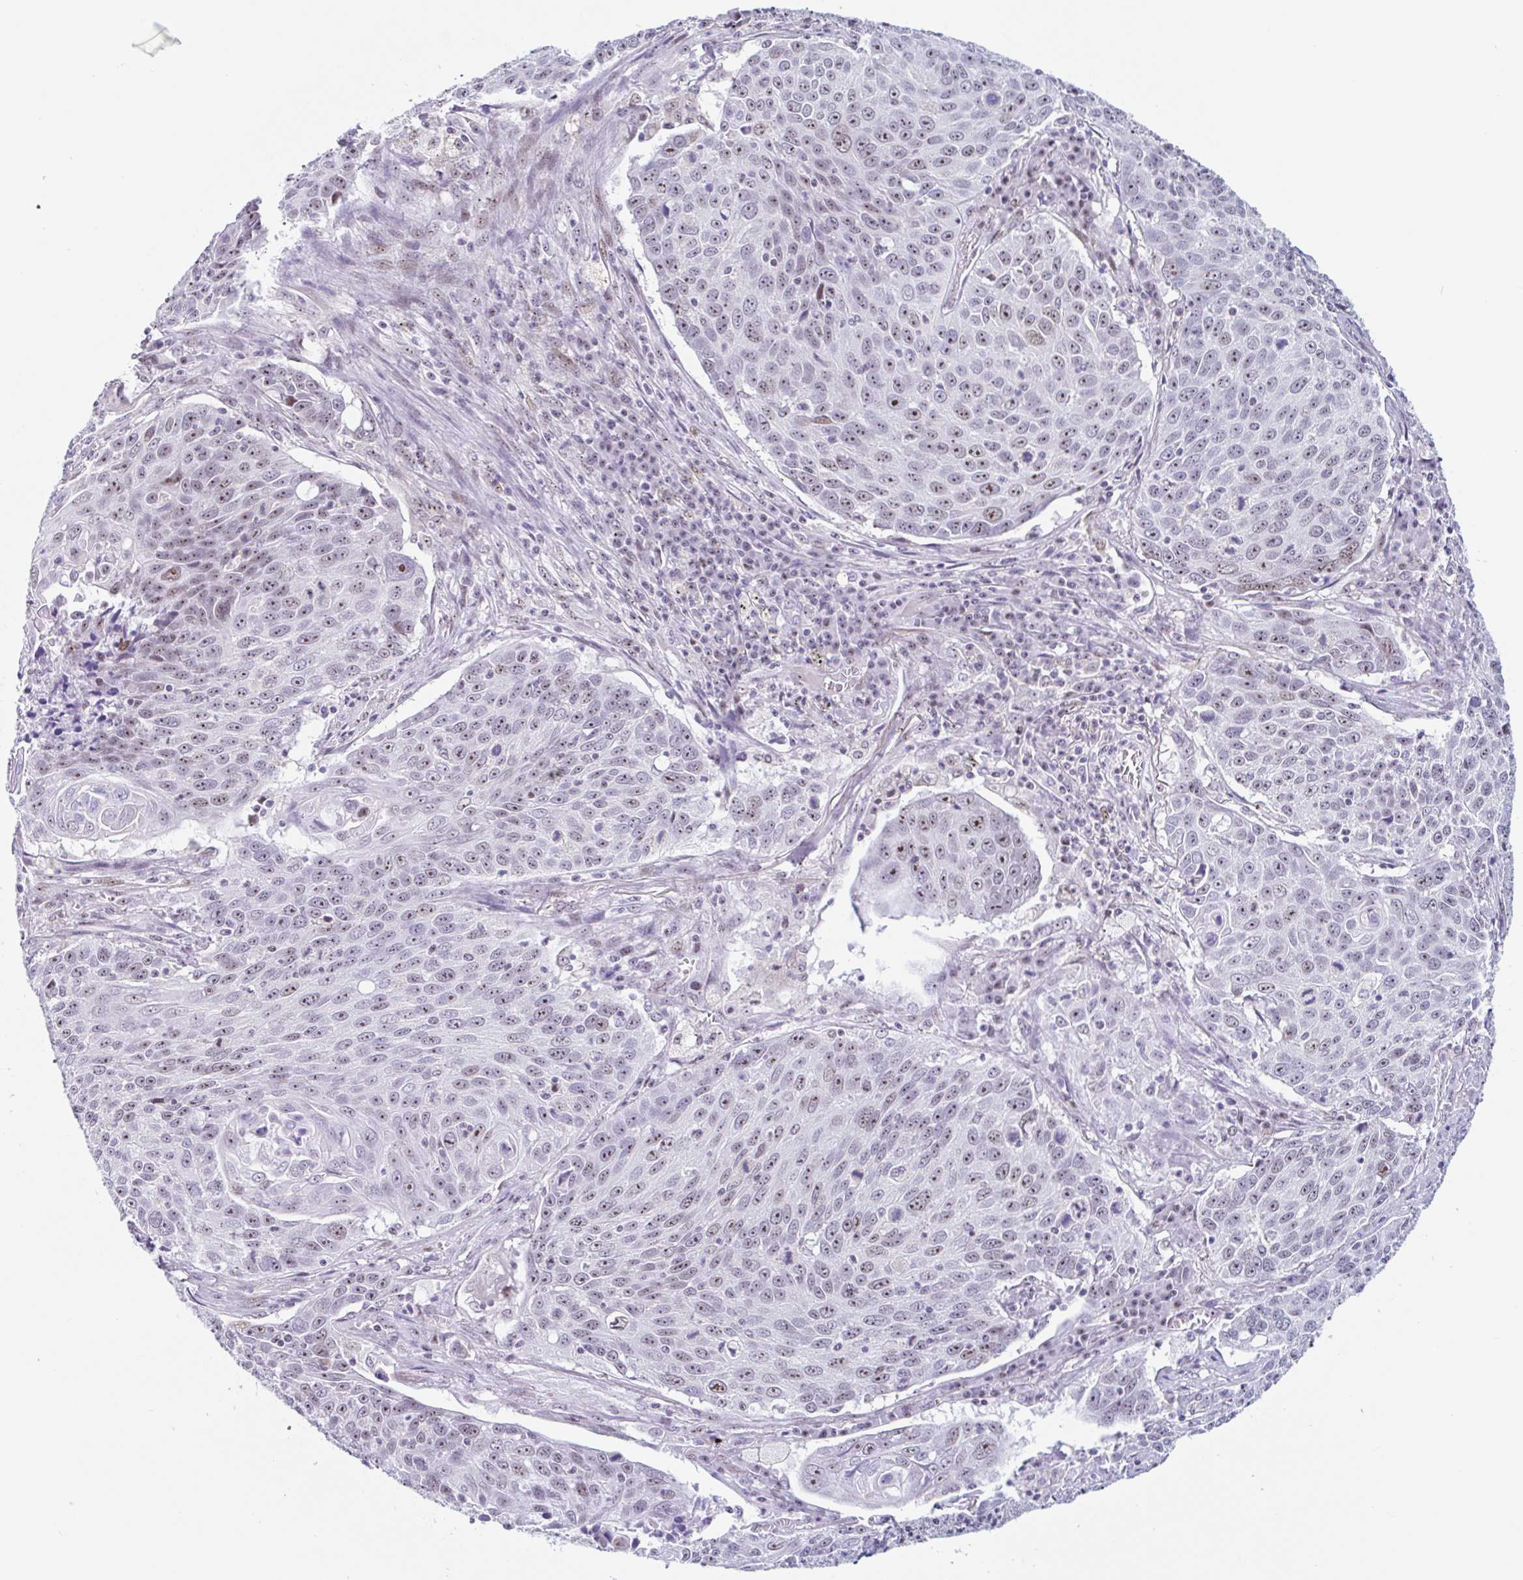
{"staining": {"intensity": "moderate", "quantity": ">75%", "location": "nuclear"}, "tissue": "lung cancer", "cell_type": "Tumor cells", "image_type": "cancer", "snomed": [{"axis": "morphology", "description": "Squamous cell carcinoma, NOS"}, {"axis": "topography", "description": "Lung"}], "caption": "An image of human lung cancer stained for a protein reveals moderate nuclear brown staining in tumor cells.", "gene": "LENG9", "patient": {"sex": "male", "age": 78}}